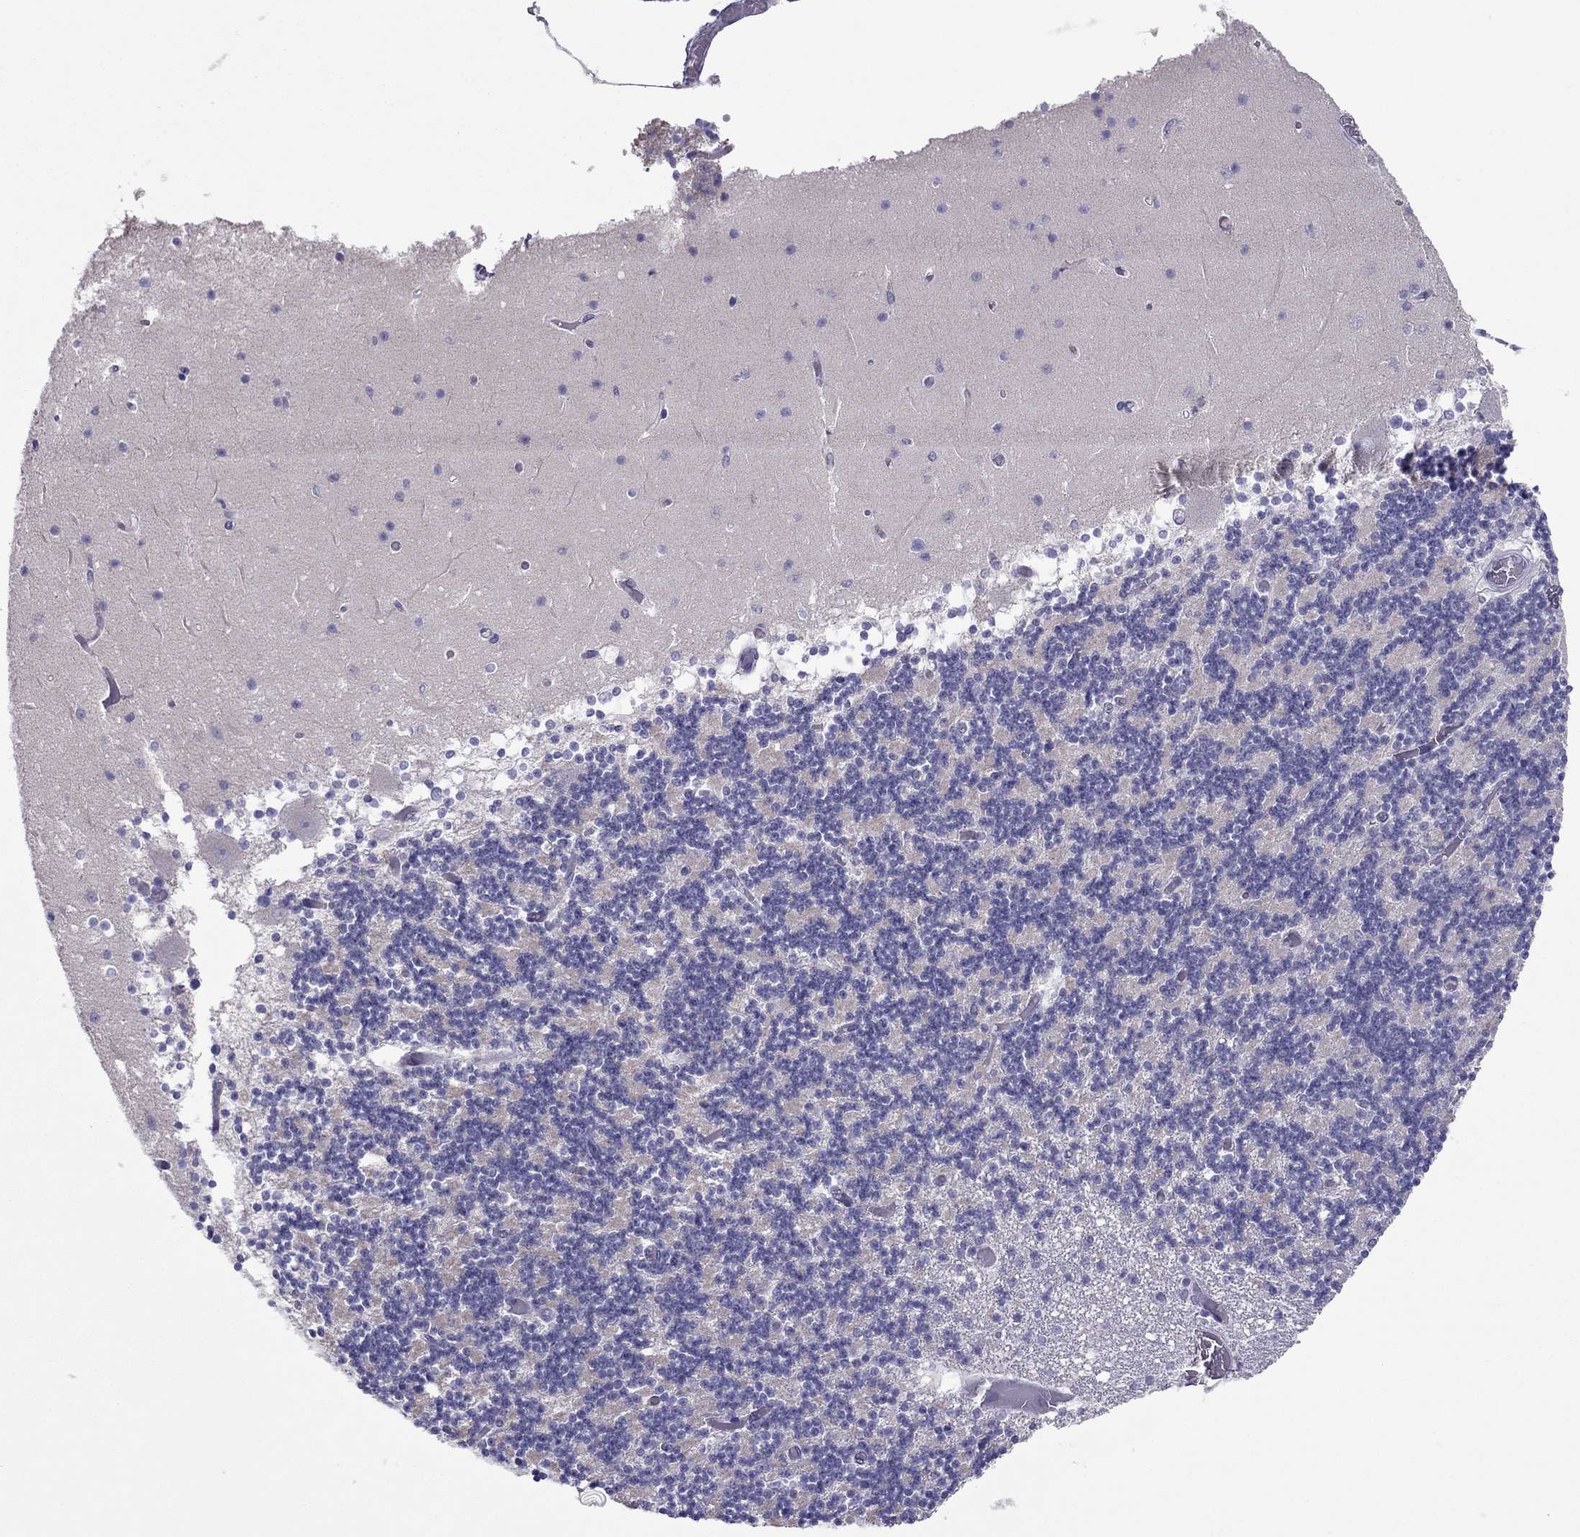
{"staining": {"intensity": "negative", "quantity": "none", "location": "none"}, "tissue": "cerebellum", "cell_type": "Cells in granular layer", "image_type": "normal", "snomed": [{"axis": "morphology", "description": "Normal tissue, NOS"}, {"axis": "topography", "description": "Cerebellum"}], "caption": "Cells in granular layer are negative for brown protein staining in benign cerebellum. (Immunohistochemistry, brightfield microscopy, high magnification).", "gene": "SPINT3", "patient": {"sex": "female", "age": 28}}